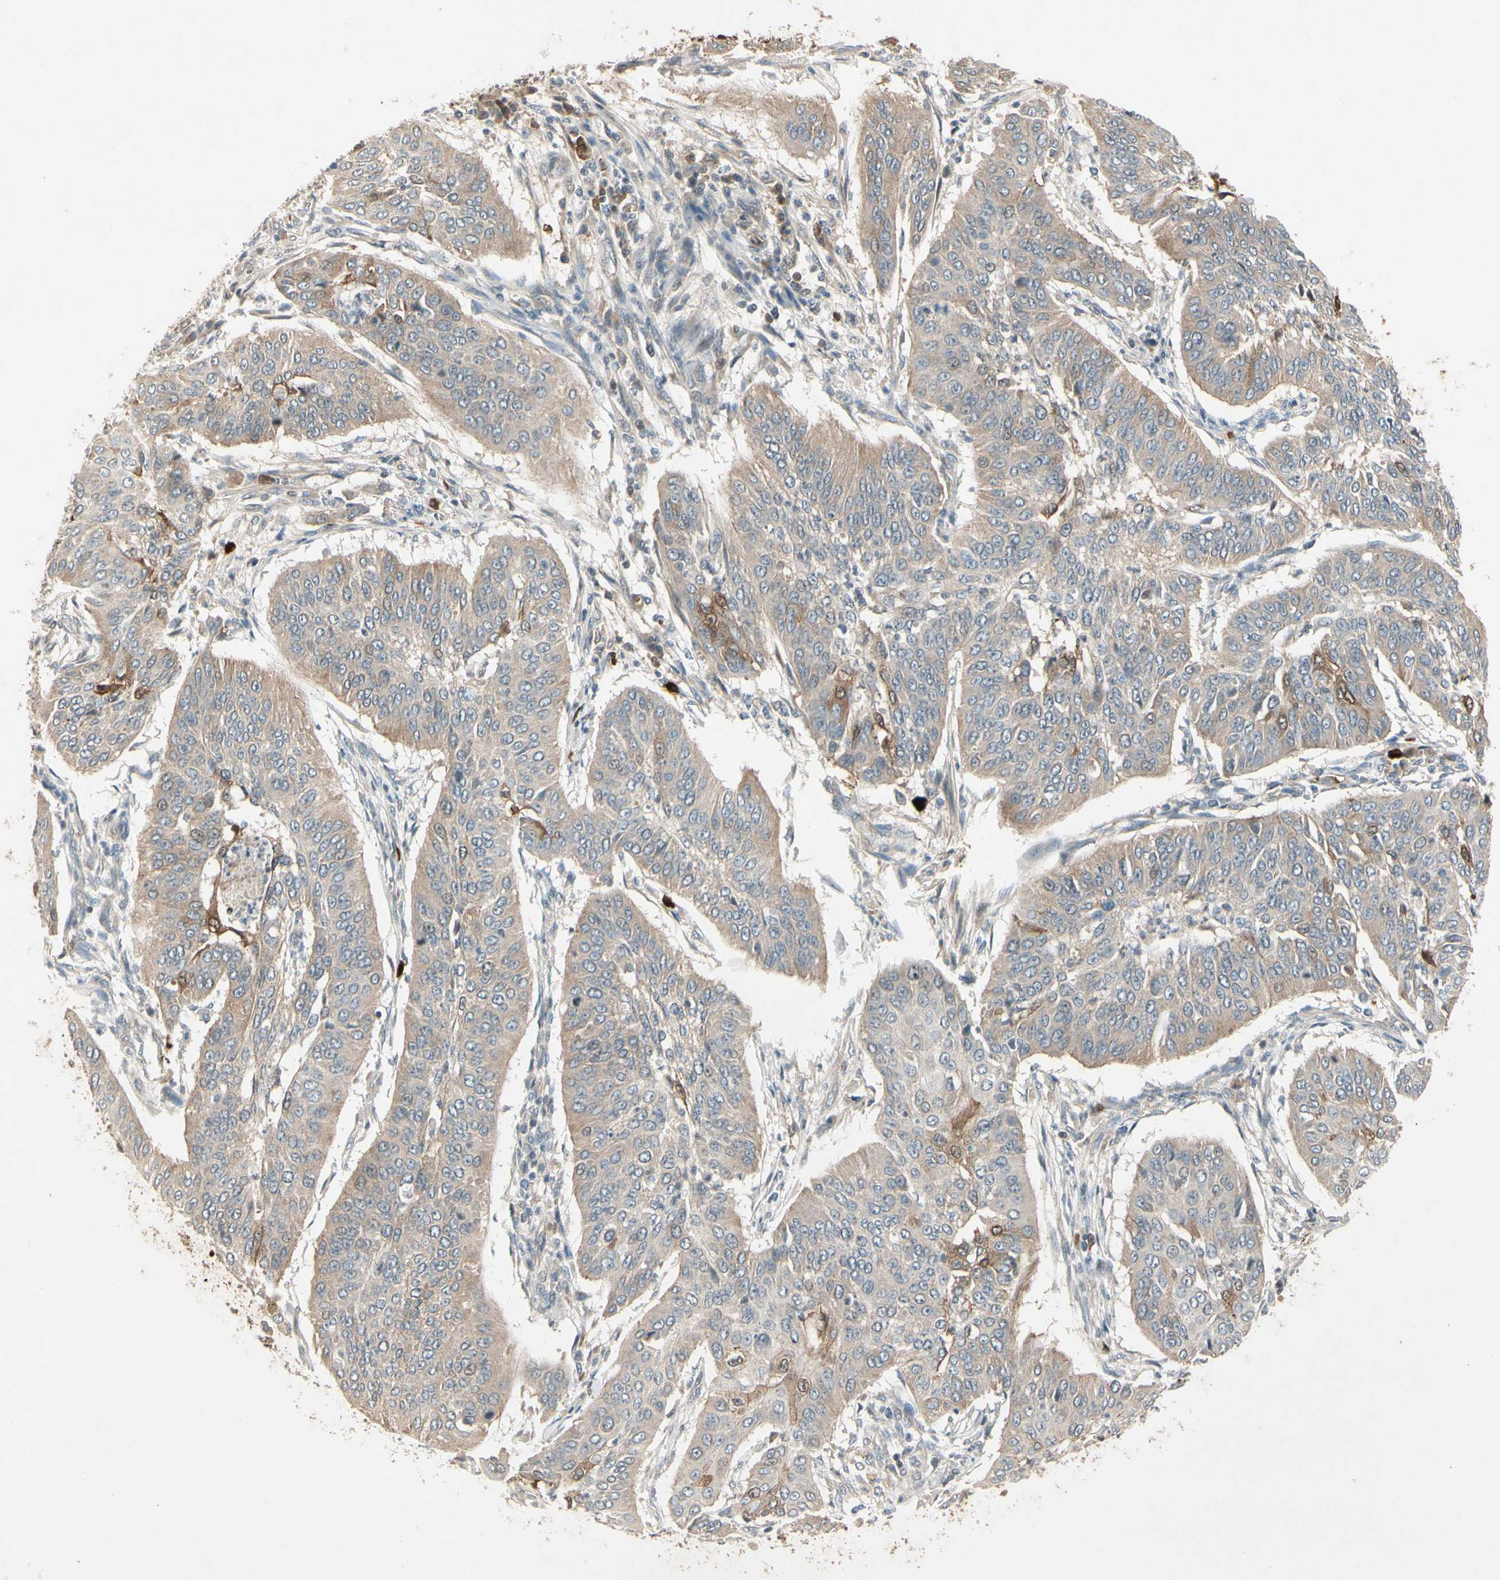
{"staining": {"intensity": "weak", "quantity": ">75%", "location": "cytoplasmic/membranous"}, "tissue": "cervical cancer", "cell_type": "Tumor cells", "image_type": "cancer", "snomed": [{"axis": "morphology", "description": "Normal tissue, NOS"}, {"axis": "morphology", "description": "Squamous cell carcinoma, NOS"}, {"axis": "topography", "description": "Cervix"}], "caption": "An image of cervical squamous cell carcinoma stained for a protein demonstrates weak cytoplasmic/membranous brown staining in tumor cells. (Brightfield microscopy of DAB IHC at high magnification).", "gene": "ICAM5", "patient": {"sex": "female", "age": 39}}